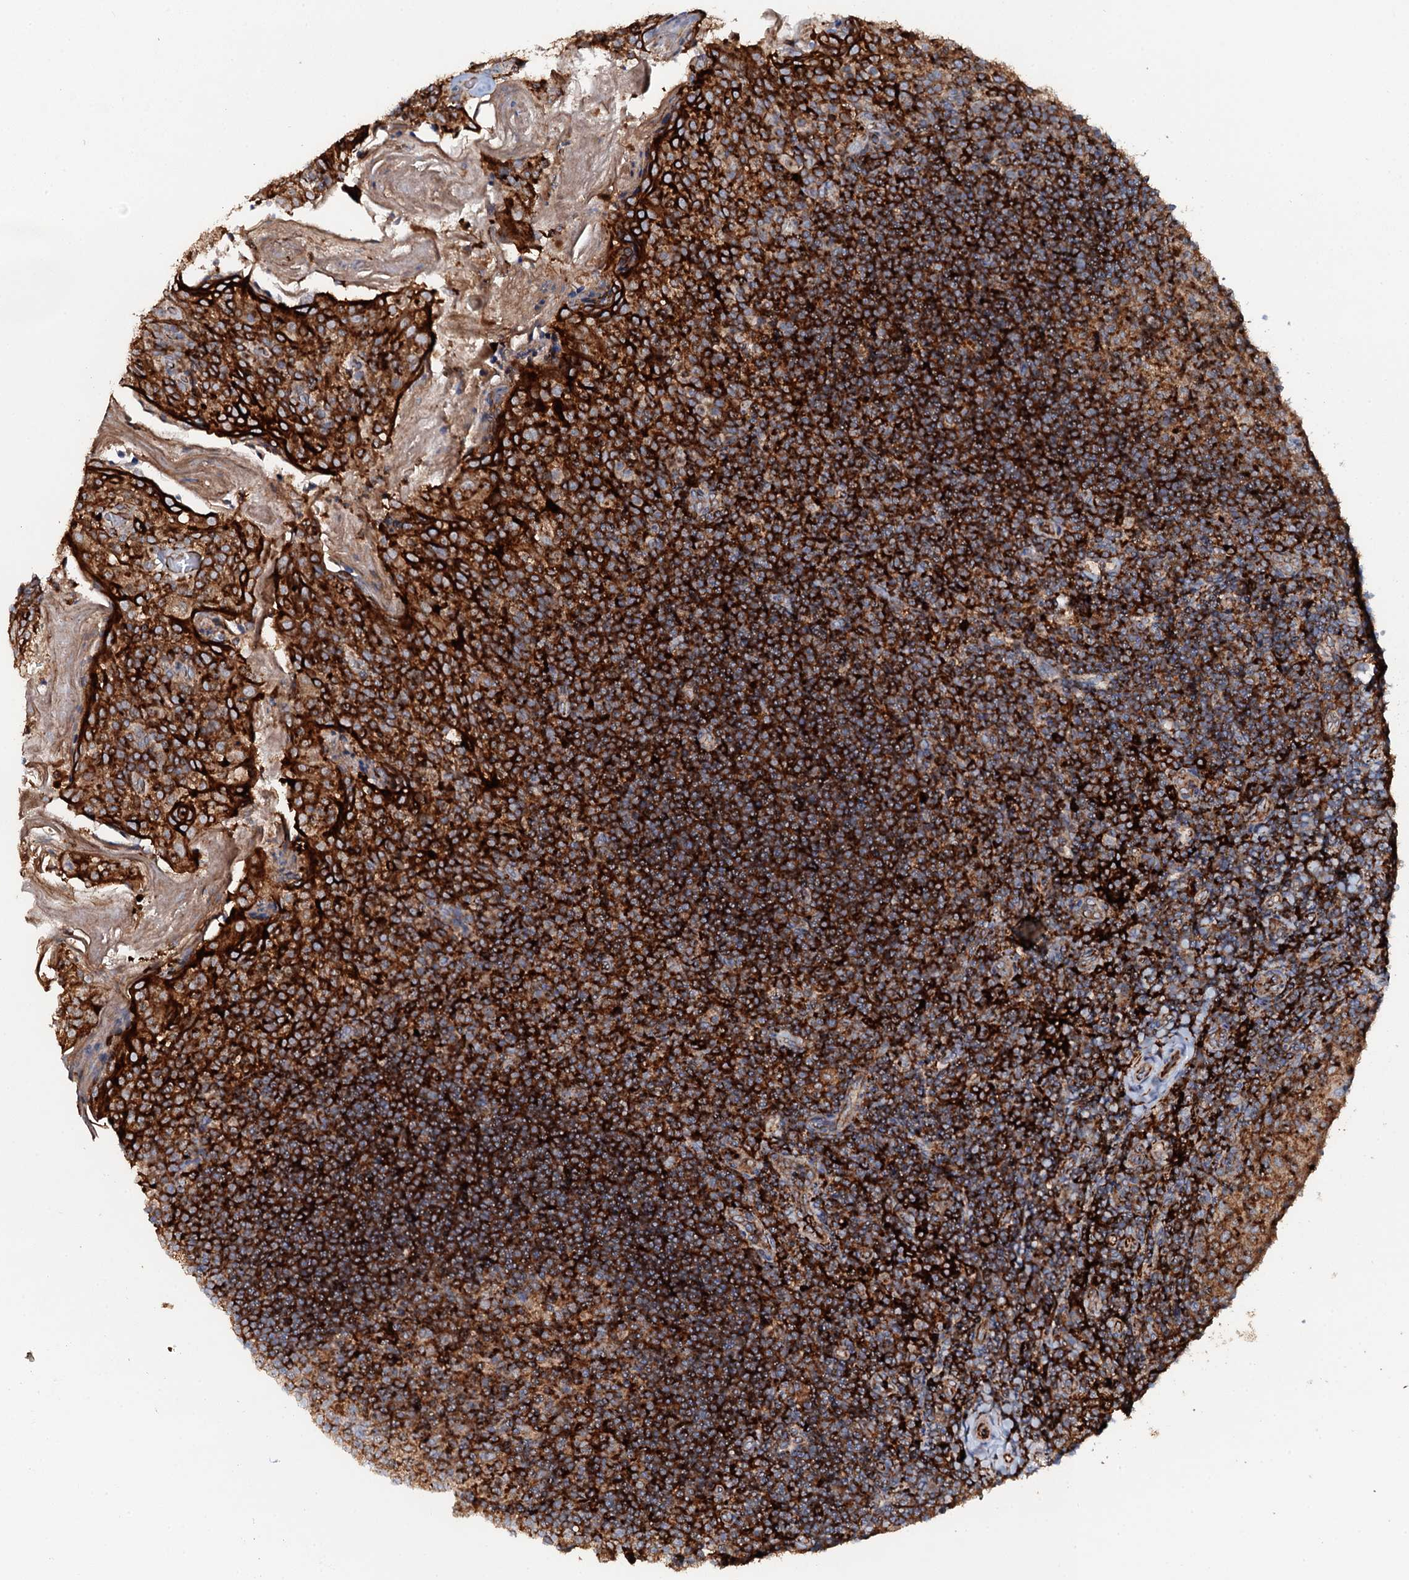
{"staining": {"intensity": "strong", "quantity": ">75%", "location": "cytoplasmic/membranous"}, "tissue": "tonsil", "cell_type": "Germinal center cells", "image_type": "normal", "snomed": [{"axis": "morphology", "description": "Normal tissue, NOS"}, {"axis": "topography", "description": "Tonsil"}], "caption": "Immunohistochemistry (IHC) image of normal tonsil: tonsil stained using immunohistochemistry displays high levels of strong protein expression localized specifically in the cytoplasmic/membranous of germinal center cells, appearing as a cytoplasmic/membranous brown color.", "gene": "VAMP8", "patient": {"sex": "female", "age": 10}}